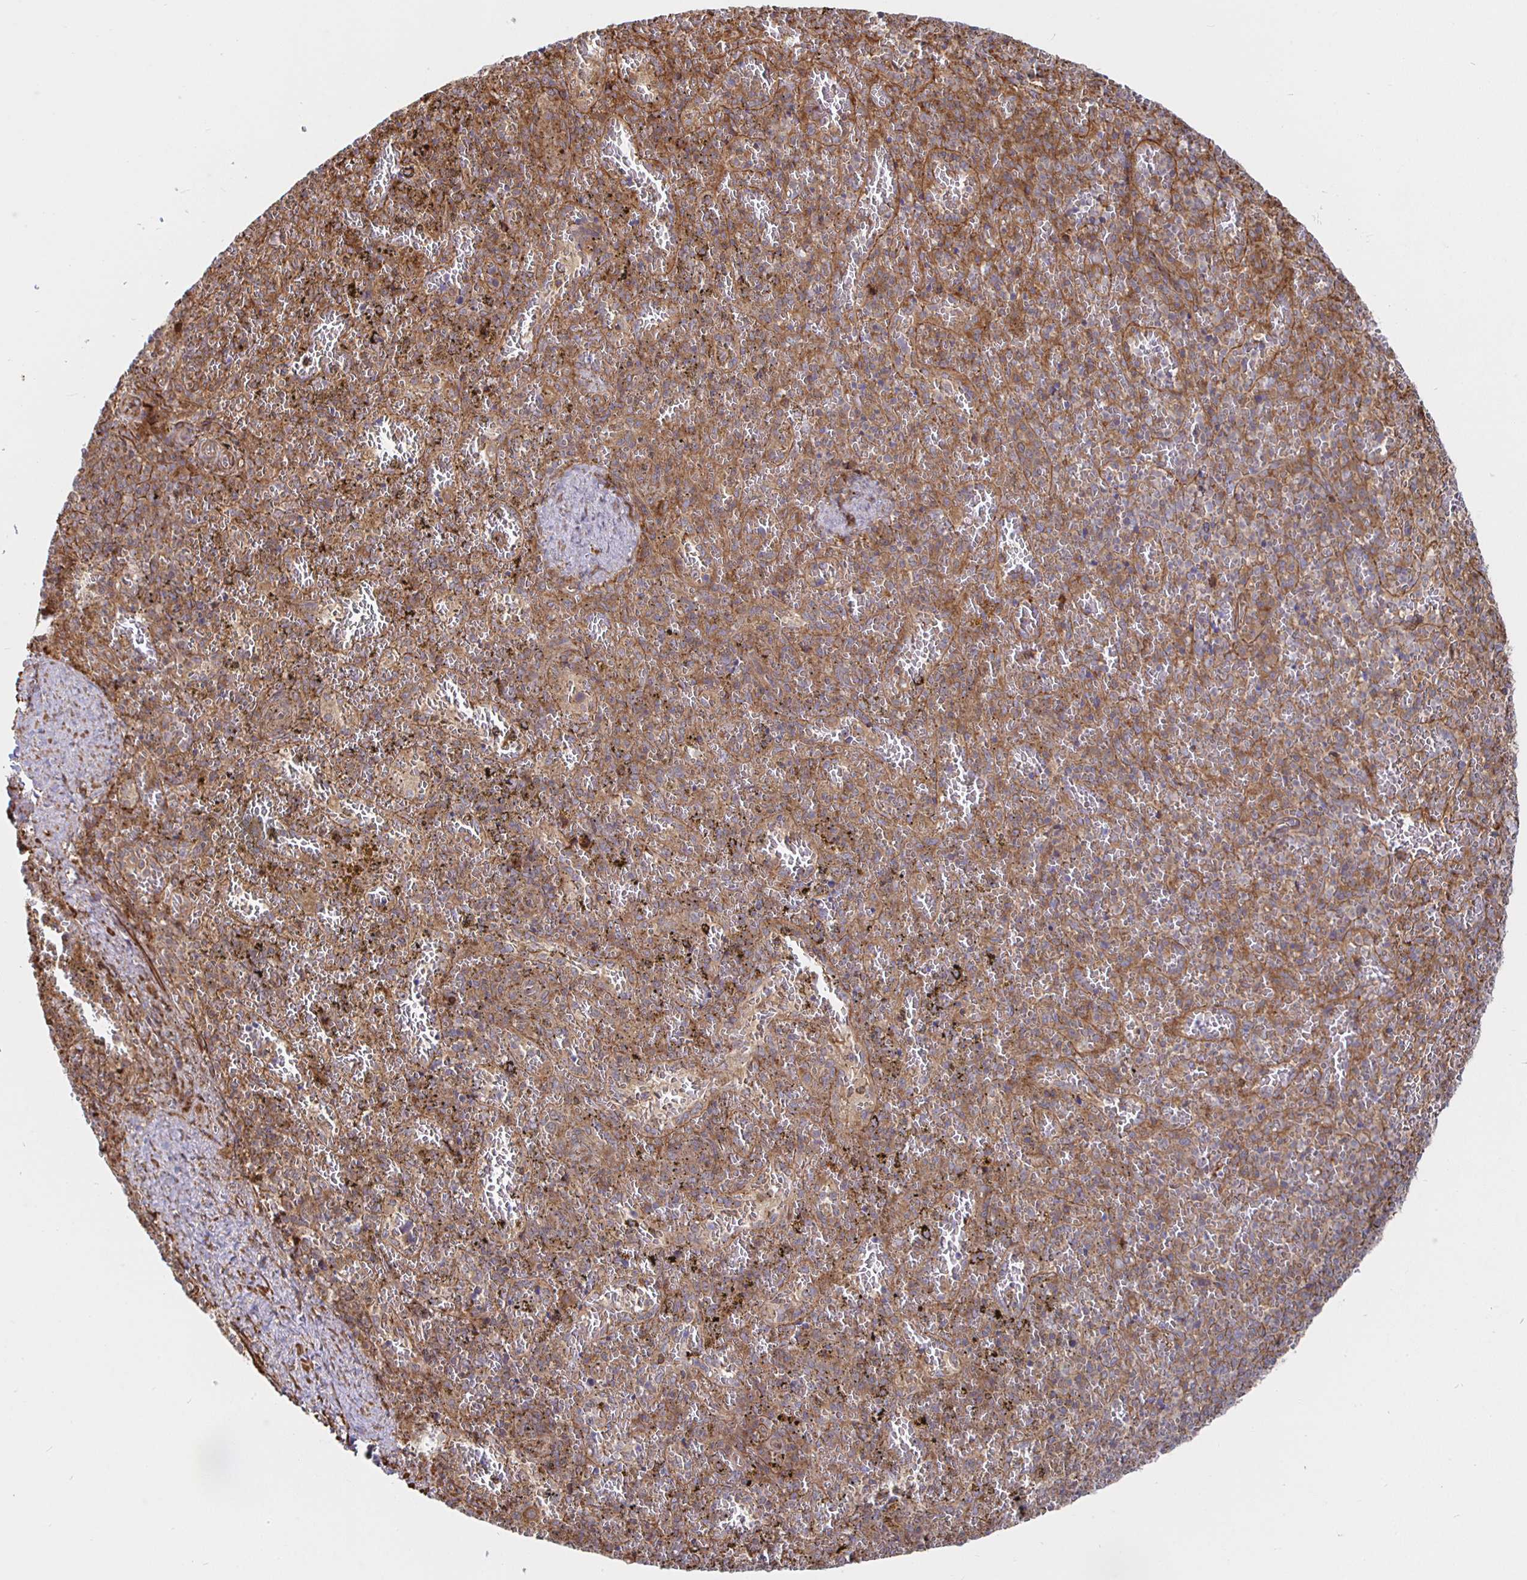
{"staining": {"intensity": "moderate", "quantity": ">75%", "location": "cytoplasmic/membranous"}, "tissue": "spleen", "cell_type": "Cells in red pulp", "image_type": "normal", "snomed": [{"axis": "morphology", "description": "Normal tissue, NOS"}, {"axis": "topography", "description": "Spleen"}], "caption": "Protein expression analysis of normal spleen demonstrates moderate cytoplasmic/membranous expression in about >75% of cells in red pulp. The protein of interest is shown in brown color, while the nuclei are stained blue.", "gene": "STRAP", "patient": {"sex": "female", "age": 50}}